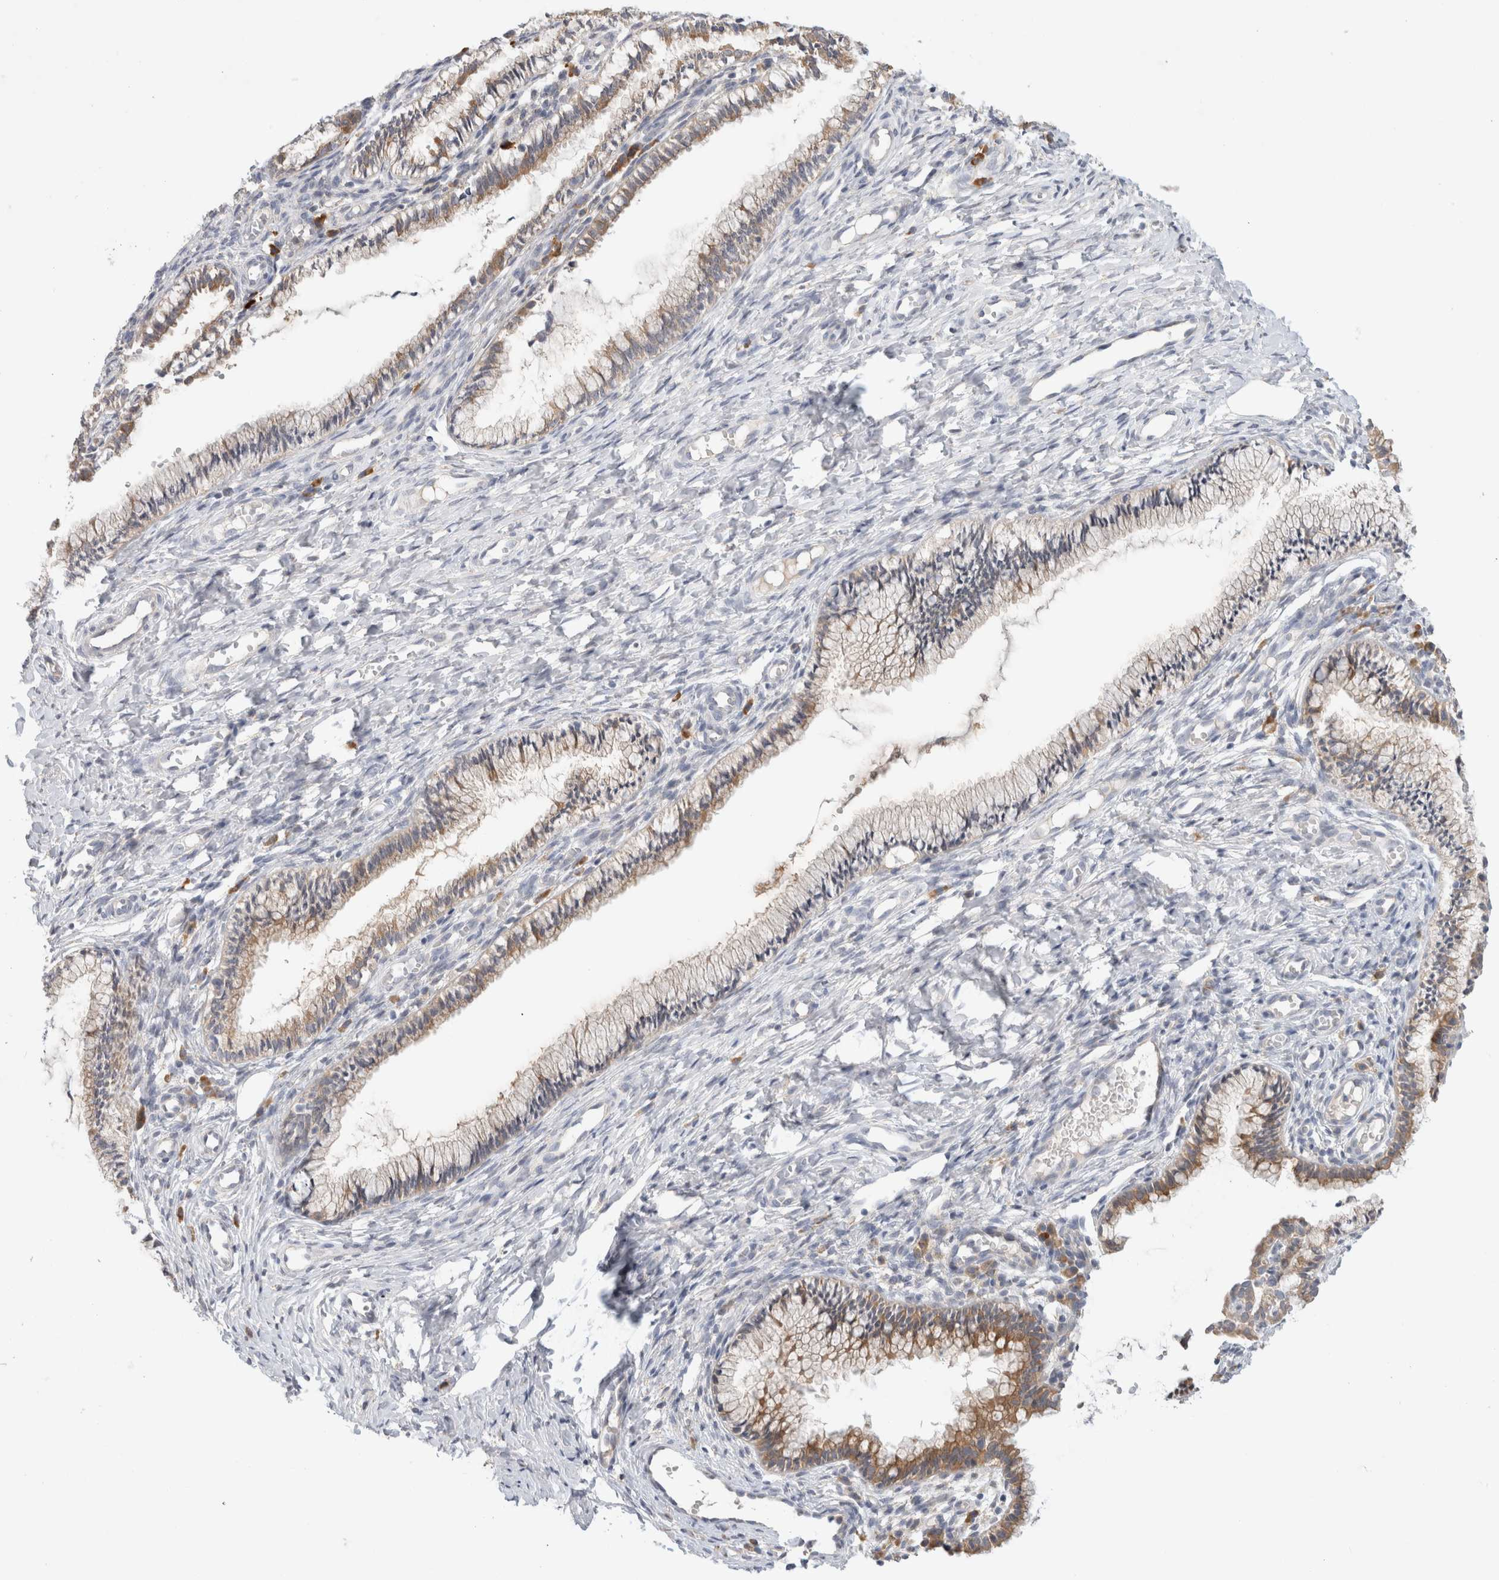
{"staining": {"intensity": "moderate", "quantity": "25%-75%", "location": "cytoplasmic/membranous"}, "tissue": "cervix", "cell_type": "Glandular cells", "image_type": "normal", "snomed": [{"axis": "morphology", "description": "Normal tissue, NOS"}, {"axis": "topography", "description": "Cervix"}], "caption": "This micrograph displays IHC staining of normal cervix, with medium moderate cytoplasmic/membranous staining in about 25%-75% of glandular cells.", "gene": "NEDD4L", "patient": {"sex": "female", "age": 27}}